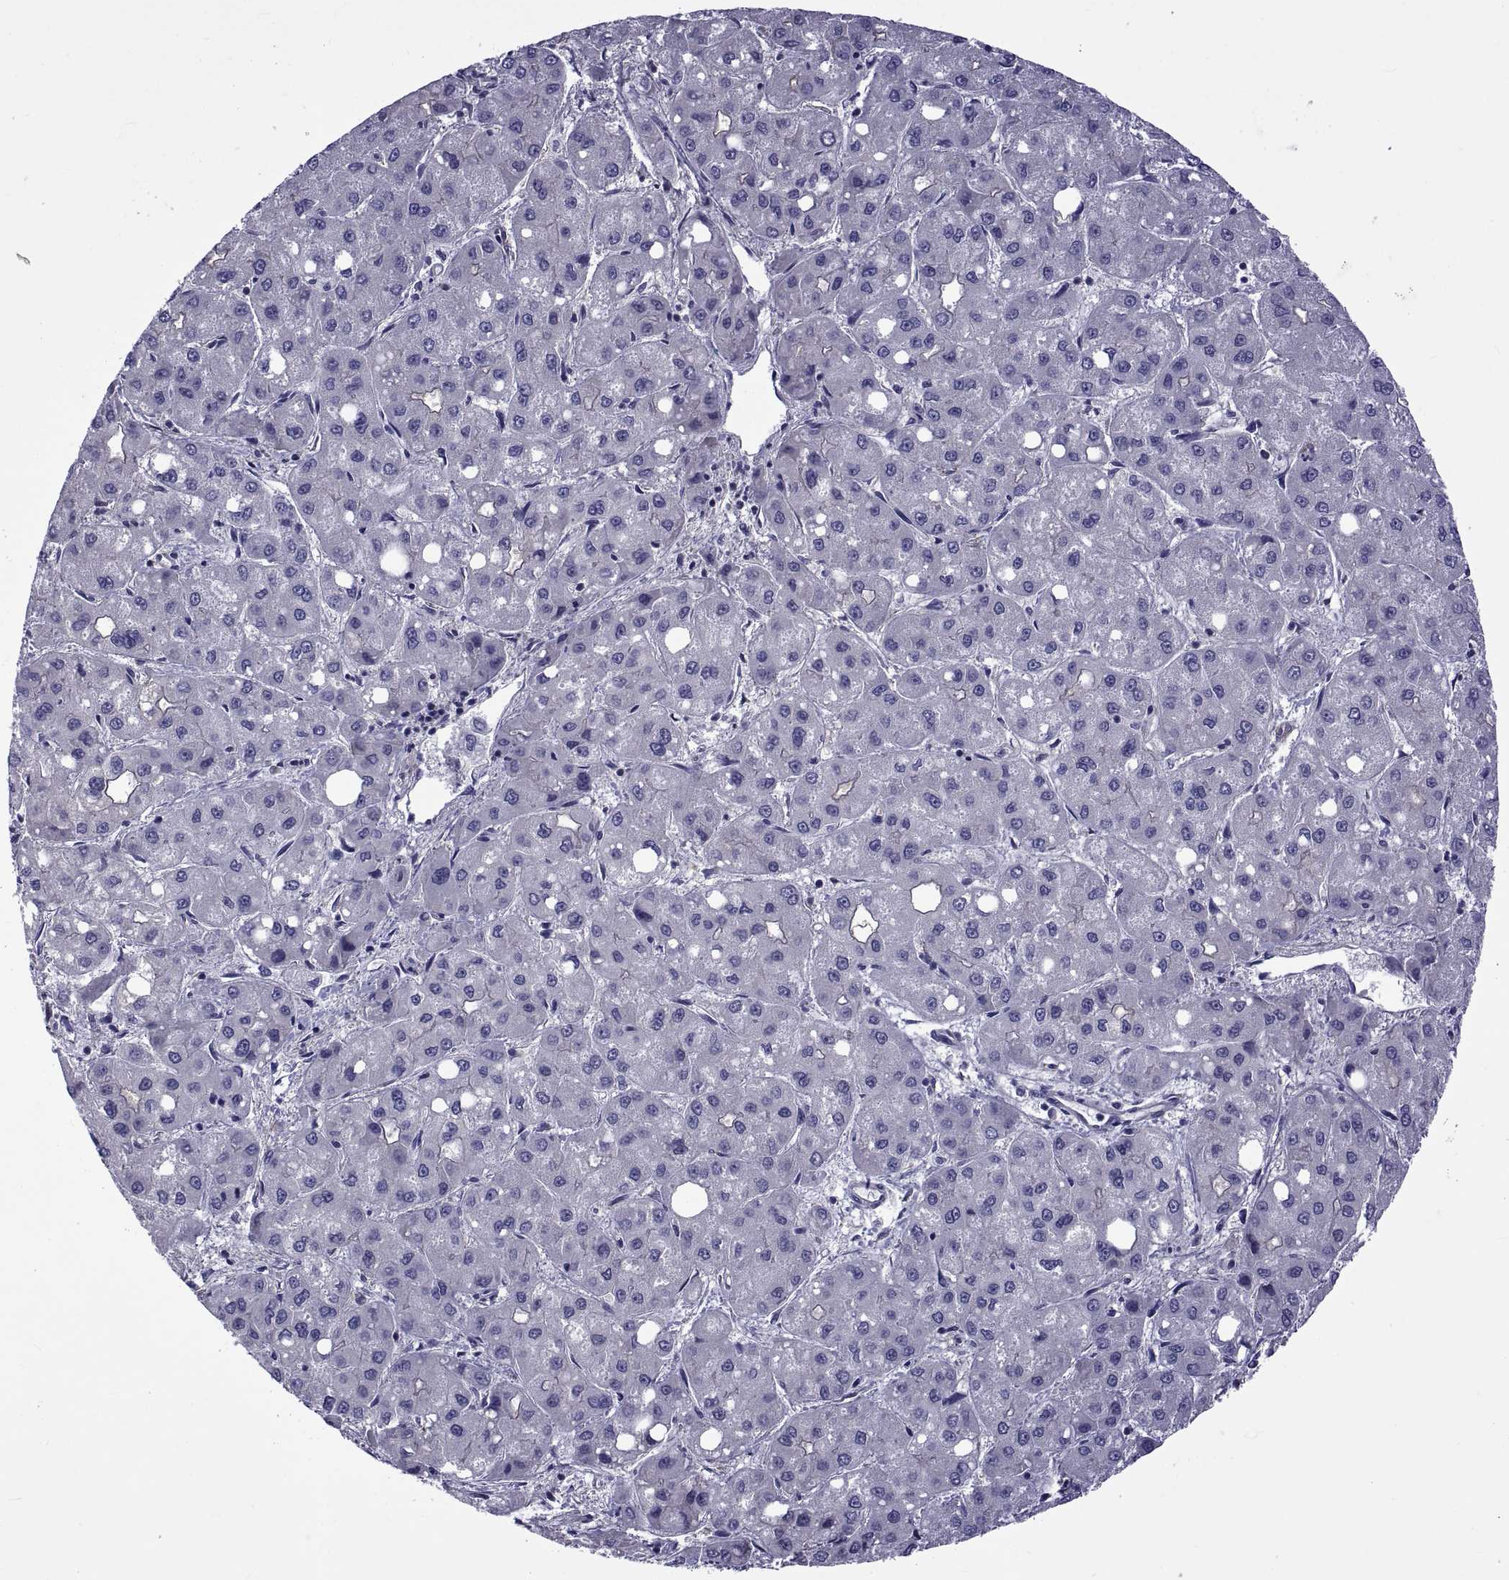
{"staining": {"intensity": "negative", "quantity": "none", "location": "none"}, "tissue": "liver cancer", "cell_type": "Tumor cells", "image_type": "cancer", "snomed": [{"axis": "morphology", "description": "Carcinoma, Hepatocellular, NOS"}, {"axis": "topography", "description": "Liver"}], "caption": "Image shows no protein staining in tumor cells of liver cancer tissue.", "gene": "TMC3", "patient": {"sex": "male", "age": 73}}